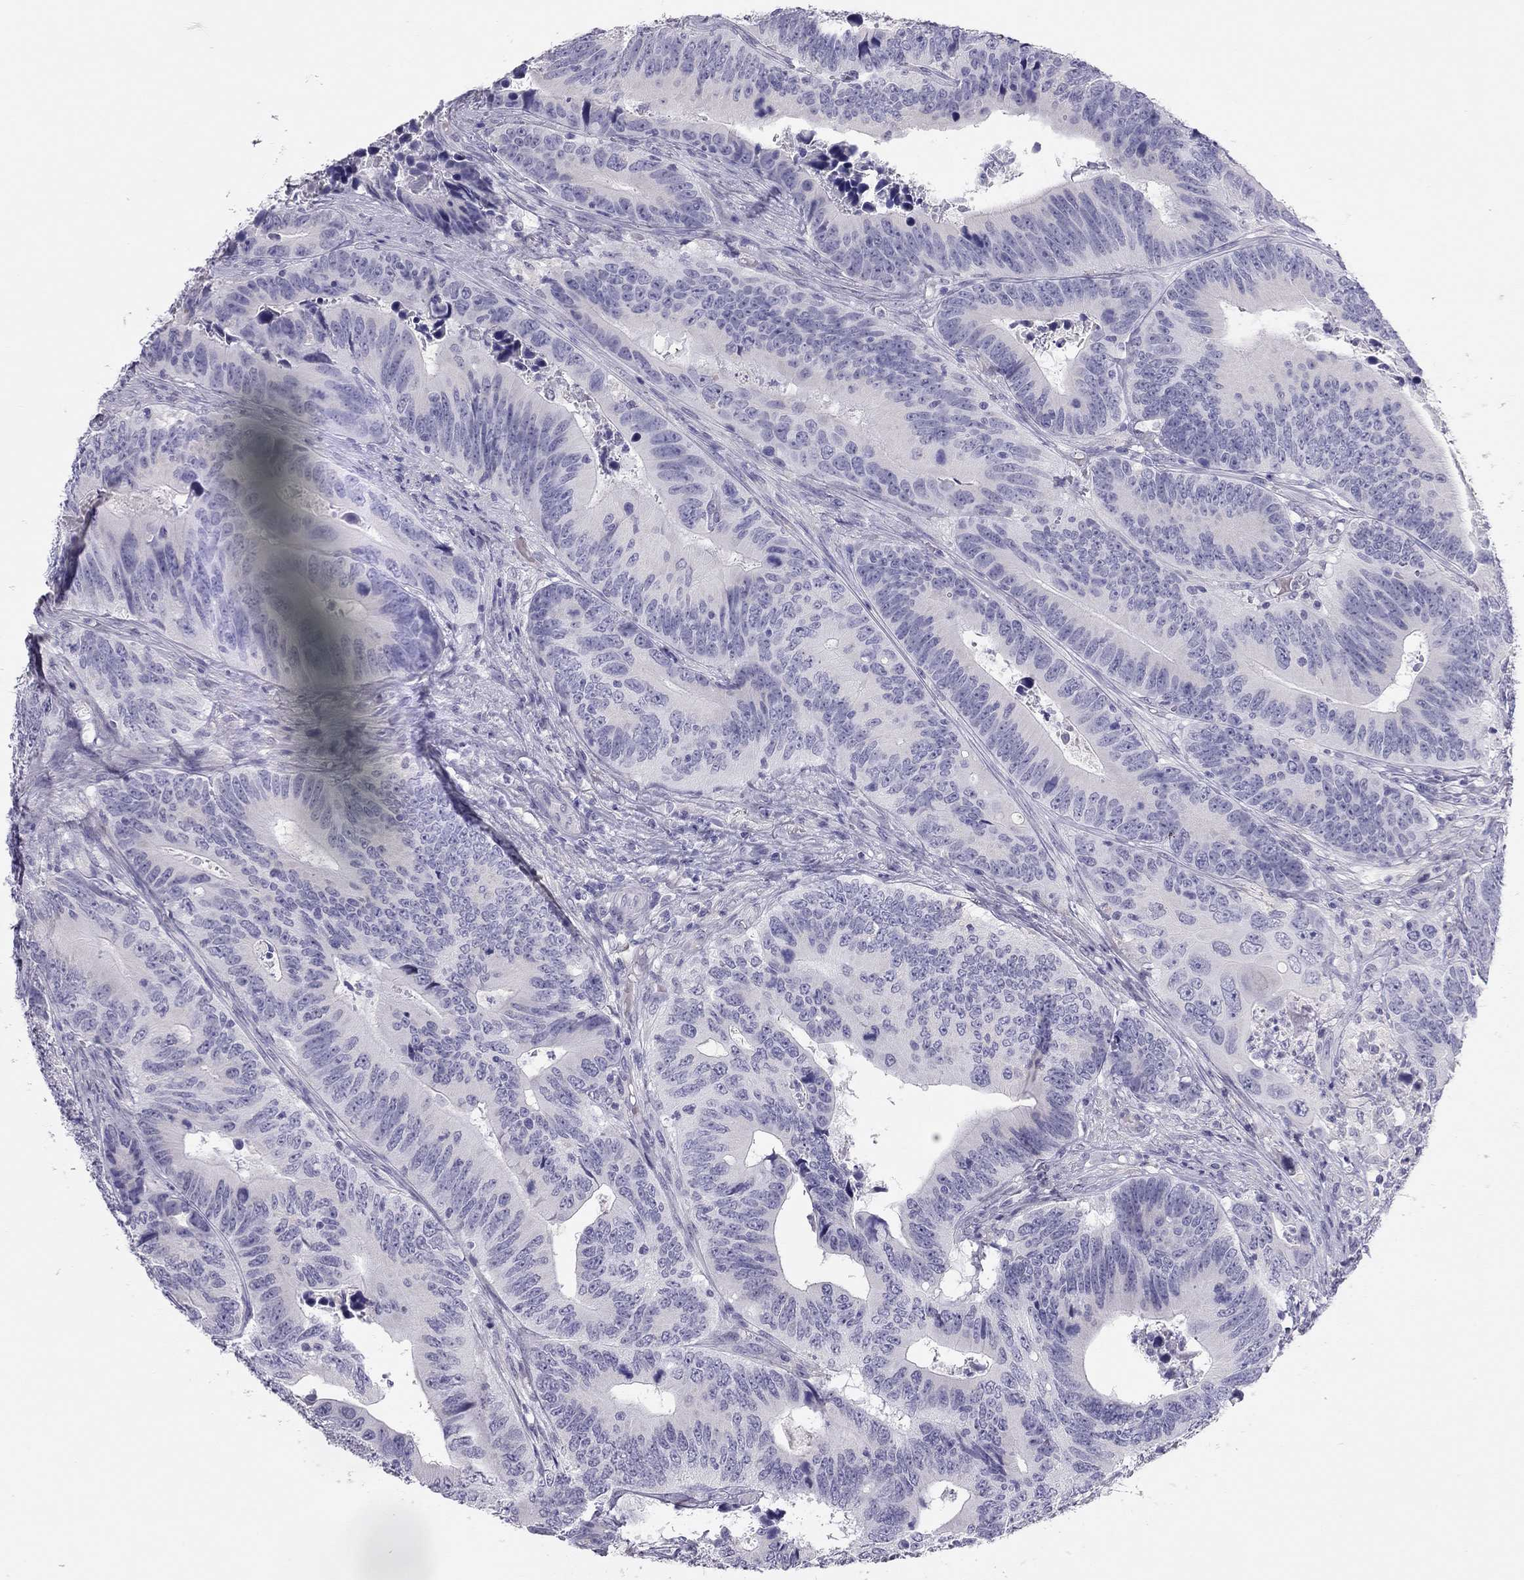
{"staining": {"intensity": "negative", "quantity": "none", "location": "none"}, "tissue": "colorectal cancer", "cell_type": "Tumor cells", "image_type": "cancer", "snomed": [{"axis": "morphology", "description": "Adenocarcinoma, NOS"}, {"axis": "topography", "description": "Colon"}], "caption": "Immunohistochemistry (IHC) photomicrograph of human colorectal adenocarcinoma stained for a protein (brown), which demonstrates no staining in tumor cells.", "gene": "SPATA12", "patient": {"sex": "female", "age": 90}}